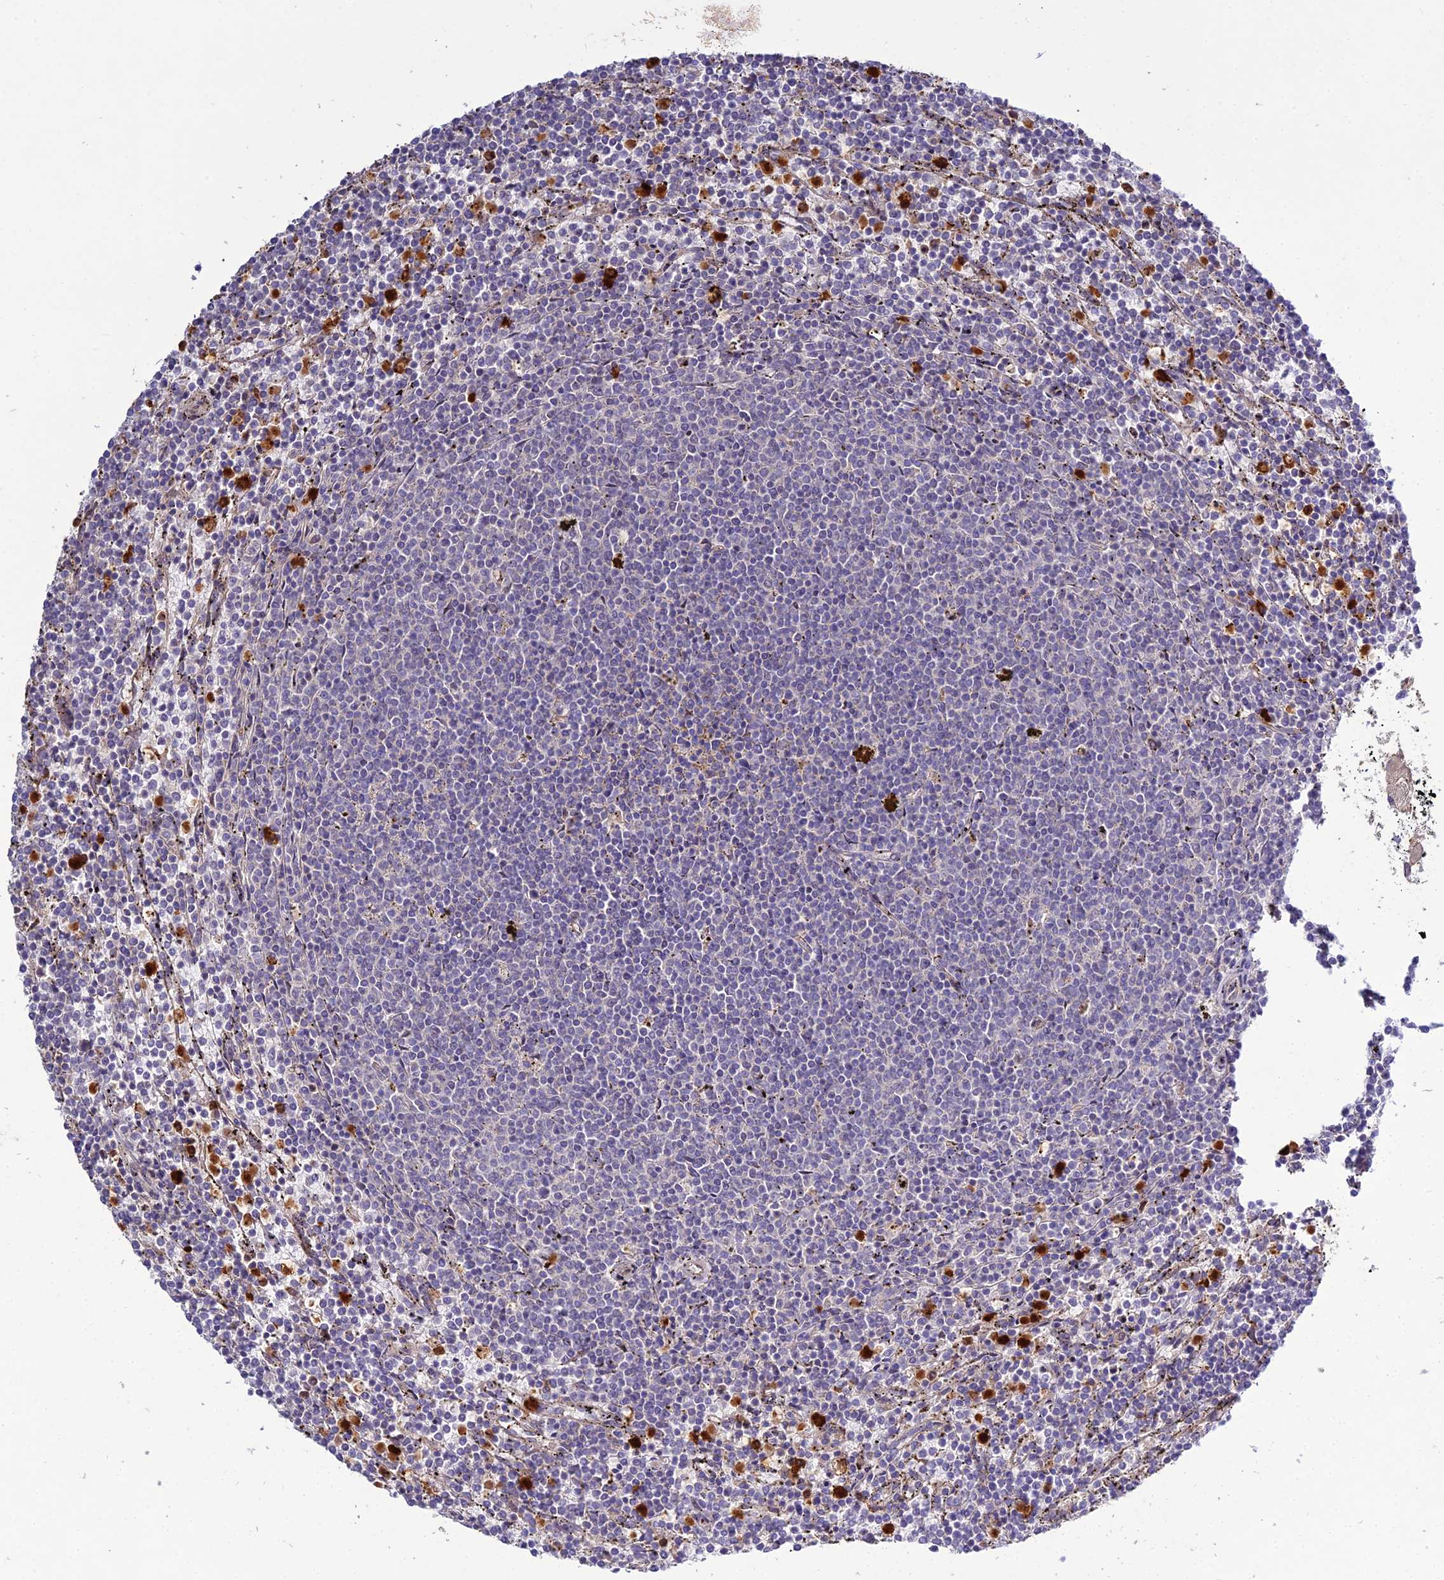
{"staining": {"intensity": "negative", "quantity": "none", "location": "none"}, "tissue": "lymphoma", "cell_type": "Tumor cells", "image_type": "cancer", "snomed": [{"axis": "morphology", "description": "Malignant lymphoma, non-Hodgkin's type, Low grade"}, {"axis": "topography", "description": "Spleen"}], "caption": "Immunohistochemical staining of lymphoma shows no significant positivity in tumor cells.", "gene": "EID2", "patient": {"sex": "female", "age": 50}}